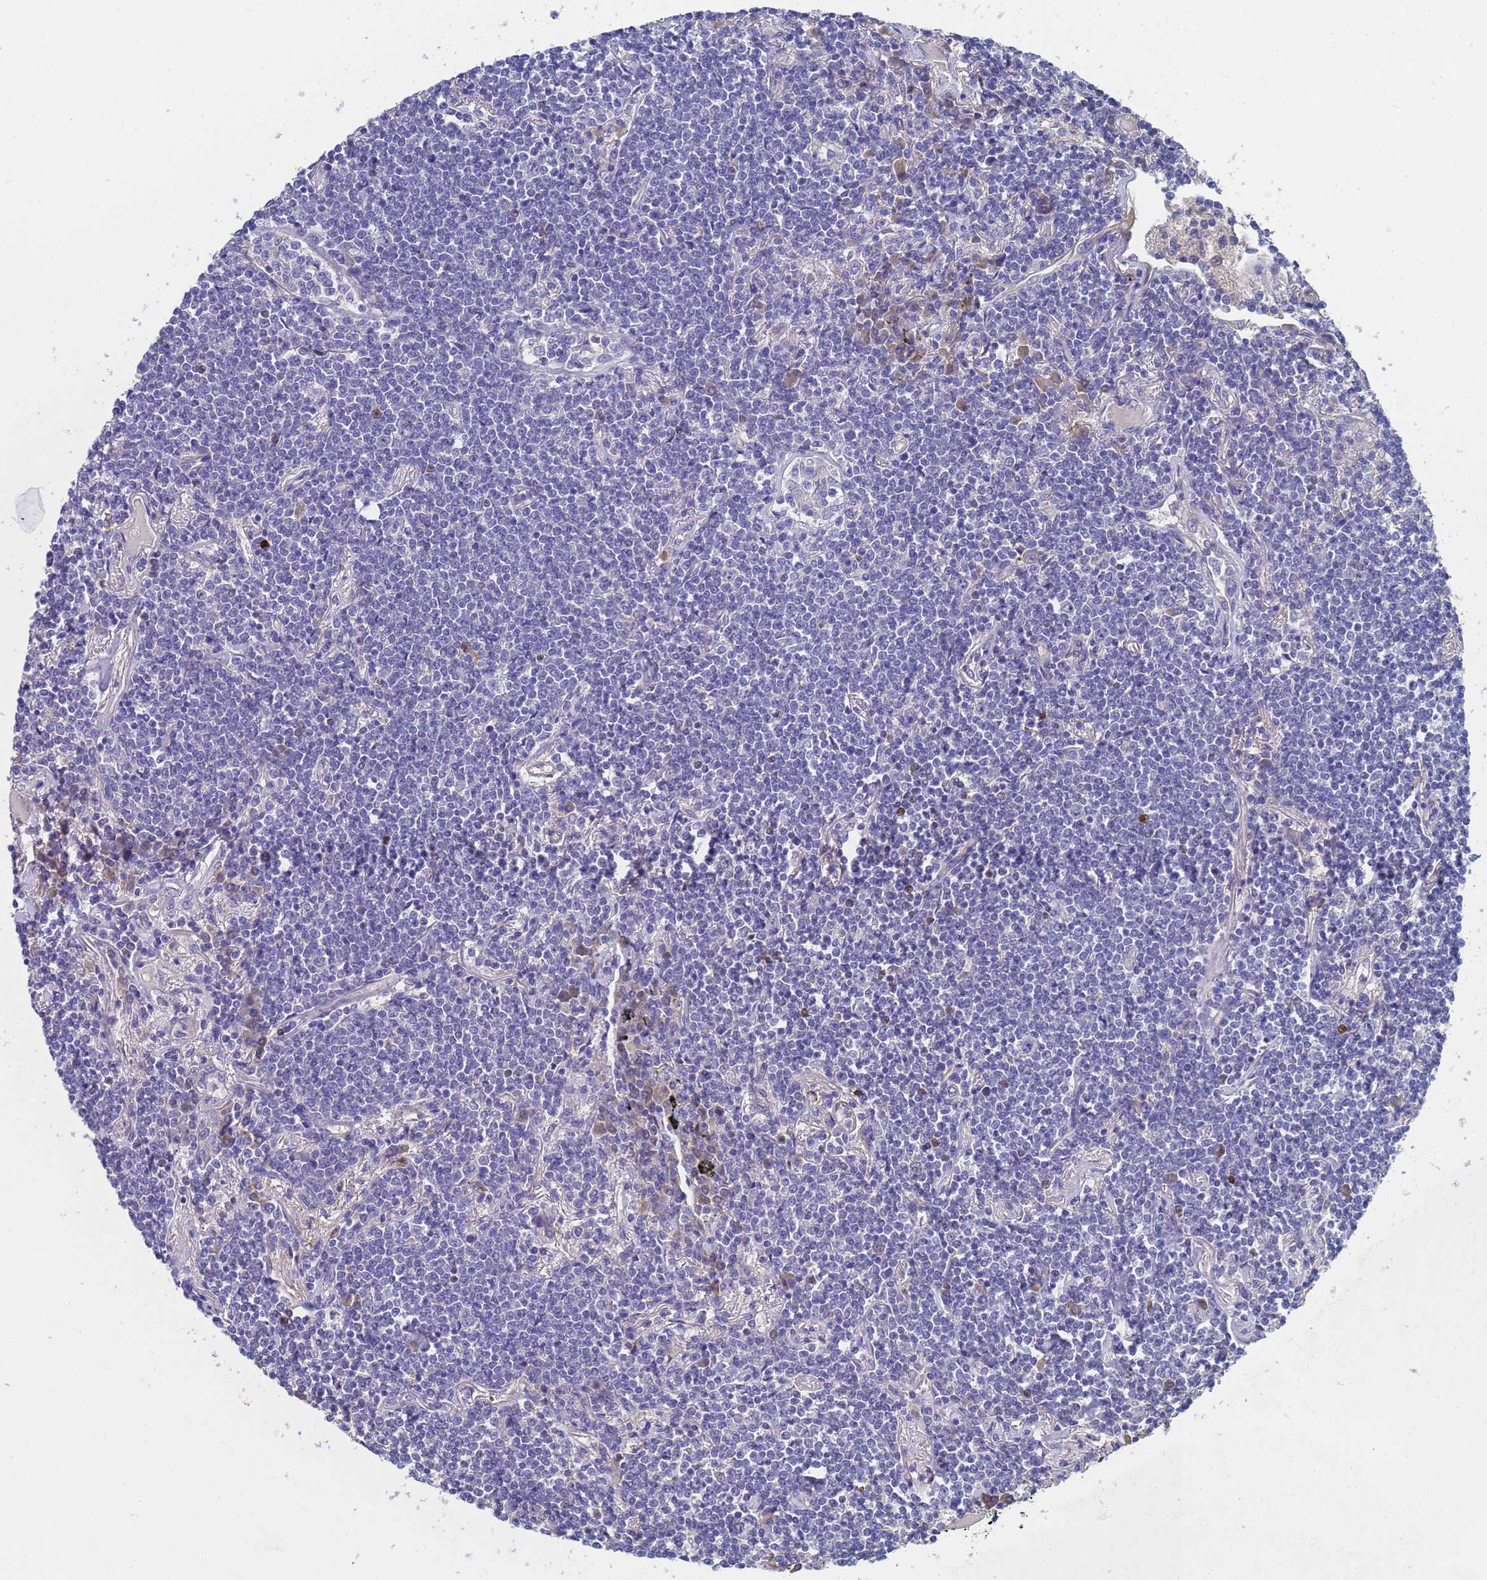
{"staining": {"intensity": "negative", "quantity": "none", "location": "none"}, "tissue": "lymphoma", "cell_type": "Tumor cells", "image_type": "cancer", "snomed": [{"axis": "morphology", "description": "Malignant lymphoma, non-Hodgkin's type, Low grade"}, {"axis": "topography", "description": "Lung"}], "caption": "A high-resolution histopathology image shows immunohistochemistry staining of lymphoma, which demonstrates no significant positivity in tumor cells. (DAB (3,3'-diaminobenzidine) immunohistochemistry with hematoxylin counter stain).", "gene": "LBX2", "patient": {"sex": "female", "age": 71}}